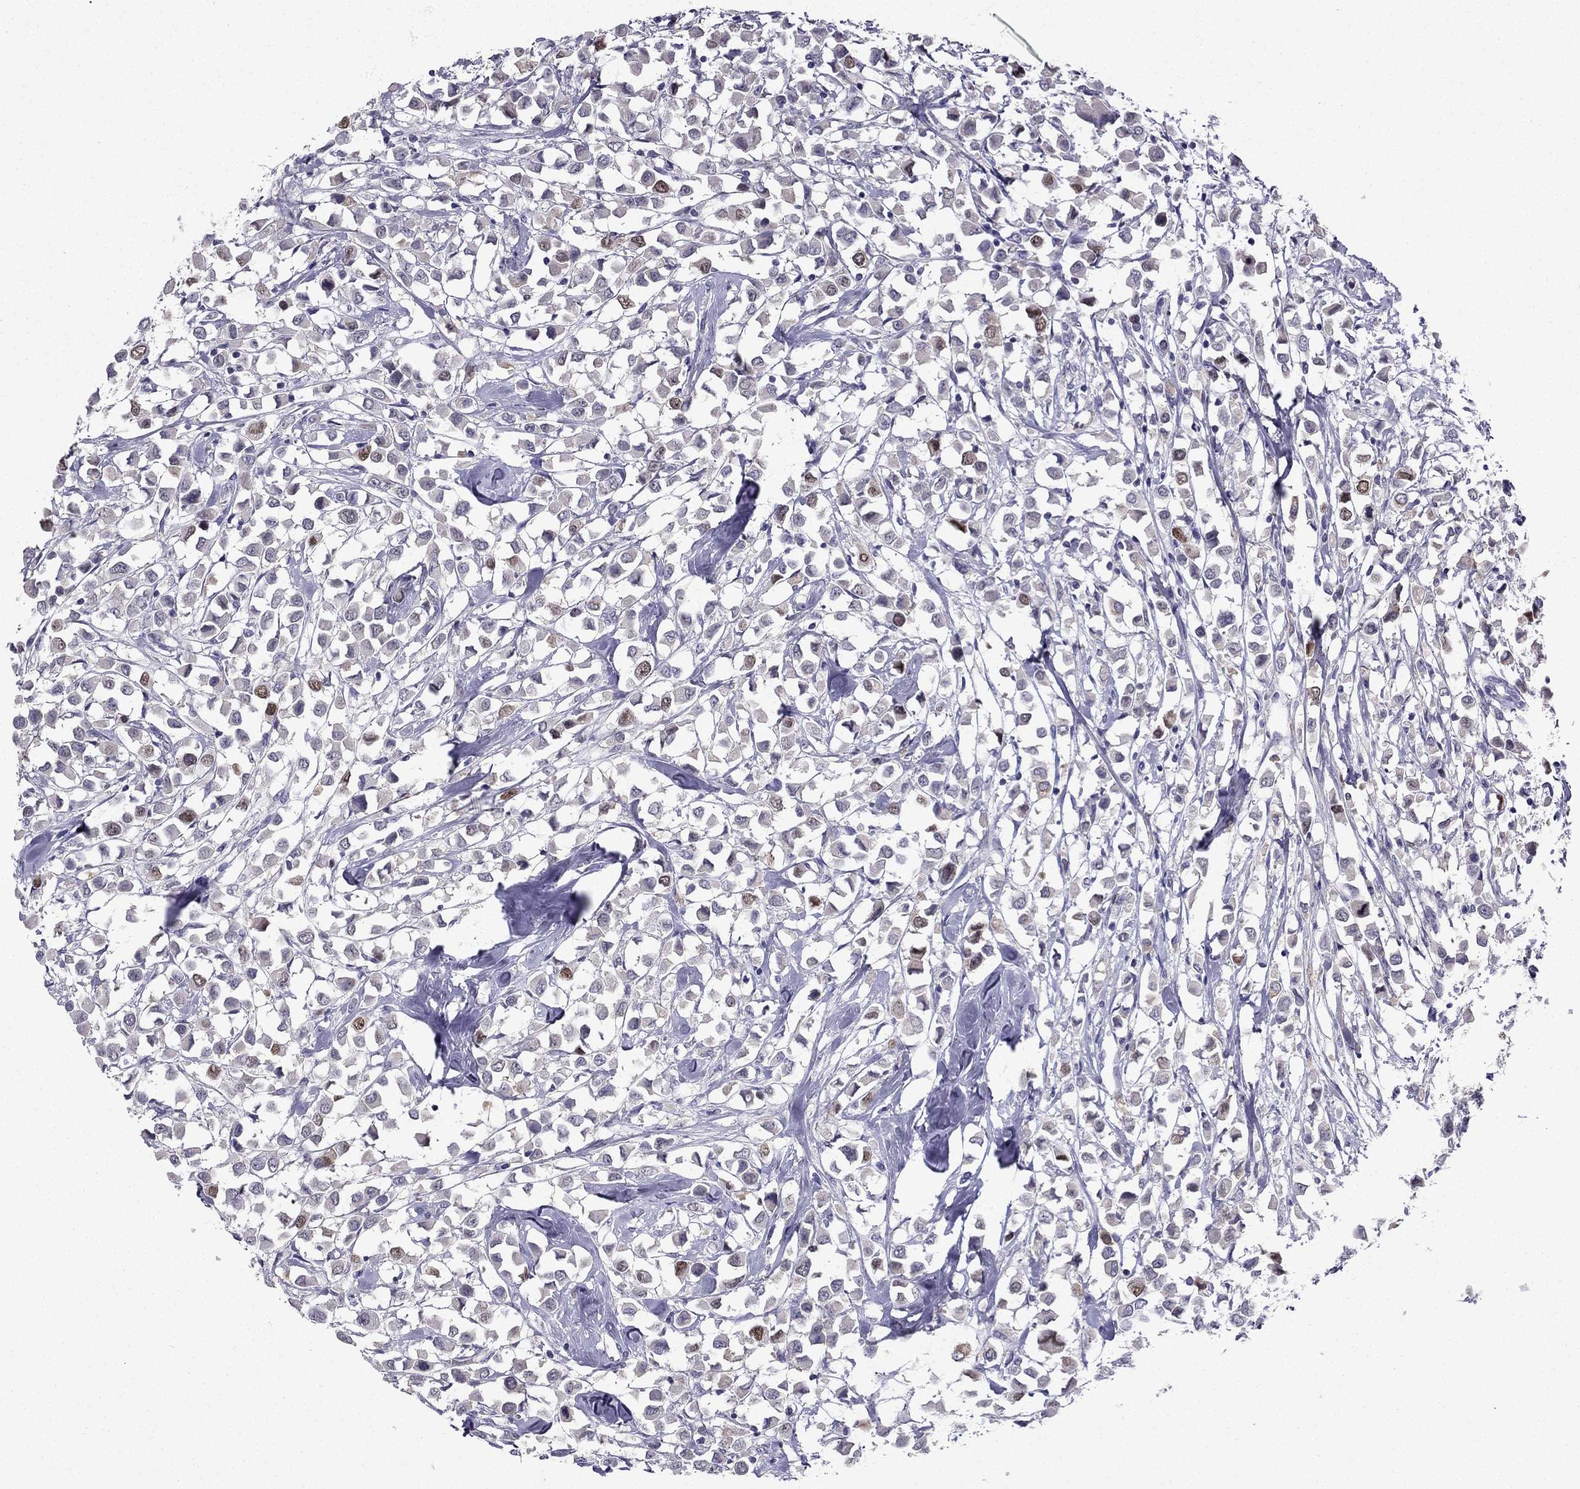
{"staining": {"intensity": "moderate", "quantity": "<25%", "location": "nuclear"}, "tissue": "breast cancer", "cell_type": "Tumor cells", "image_type": "cancer", "snomed": [{"axis": "morphology", "description": "Duct carcinoma"}, {"axis": "topography", "description": "Breast"}], "caption": "Moderate nuclear protein positivity is present in approximately <25% of tumor cells in invasive ductal carcinoma (breast). (Stains: DAB in brown, nuclei in blue, Microscopy: brightfield microscopy at high magnification).", "gene": "UHRF1", "patient": {"sex": "female", "age": 61}}